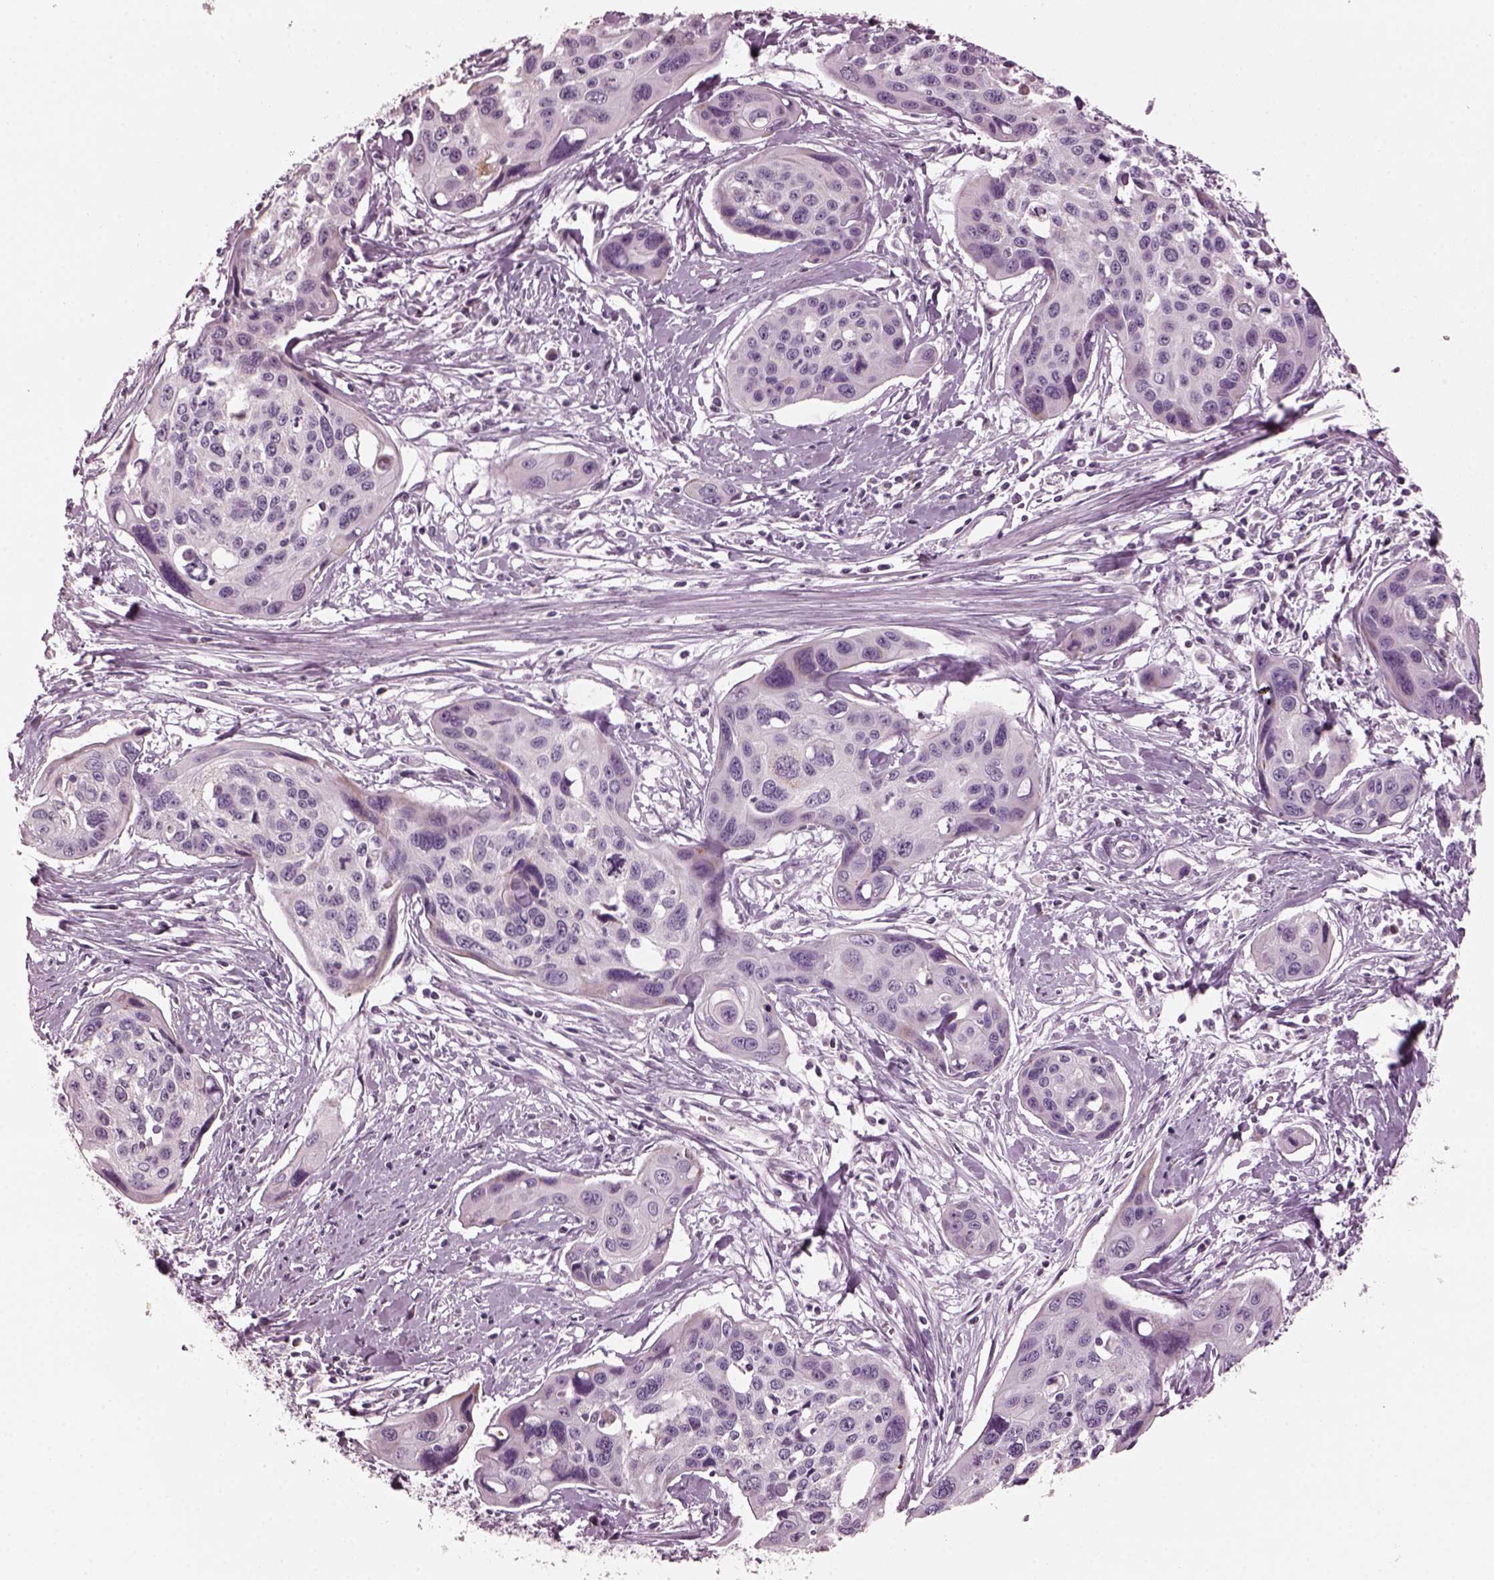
{"staining": {"intensity": "negative", "quantity": "none", "location": "none"}, "tissue": "cervical cancer", "cell_type": "Tumor cells", "image_type": "cancer", "snomed": [{"axis": "morphology", "description": "Squamous cell carcinoma, NOS"}, {"axis": "topography", "description": "Cervix"}], "caption": "IHC photomicrograph of human squamous cell carcinoma (cervical) stained for a protein (brown), which exhibits no staining in tumor cells.", "gene": "RIMS2", "patient": {"sex": "female", "age": 31}}